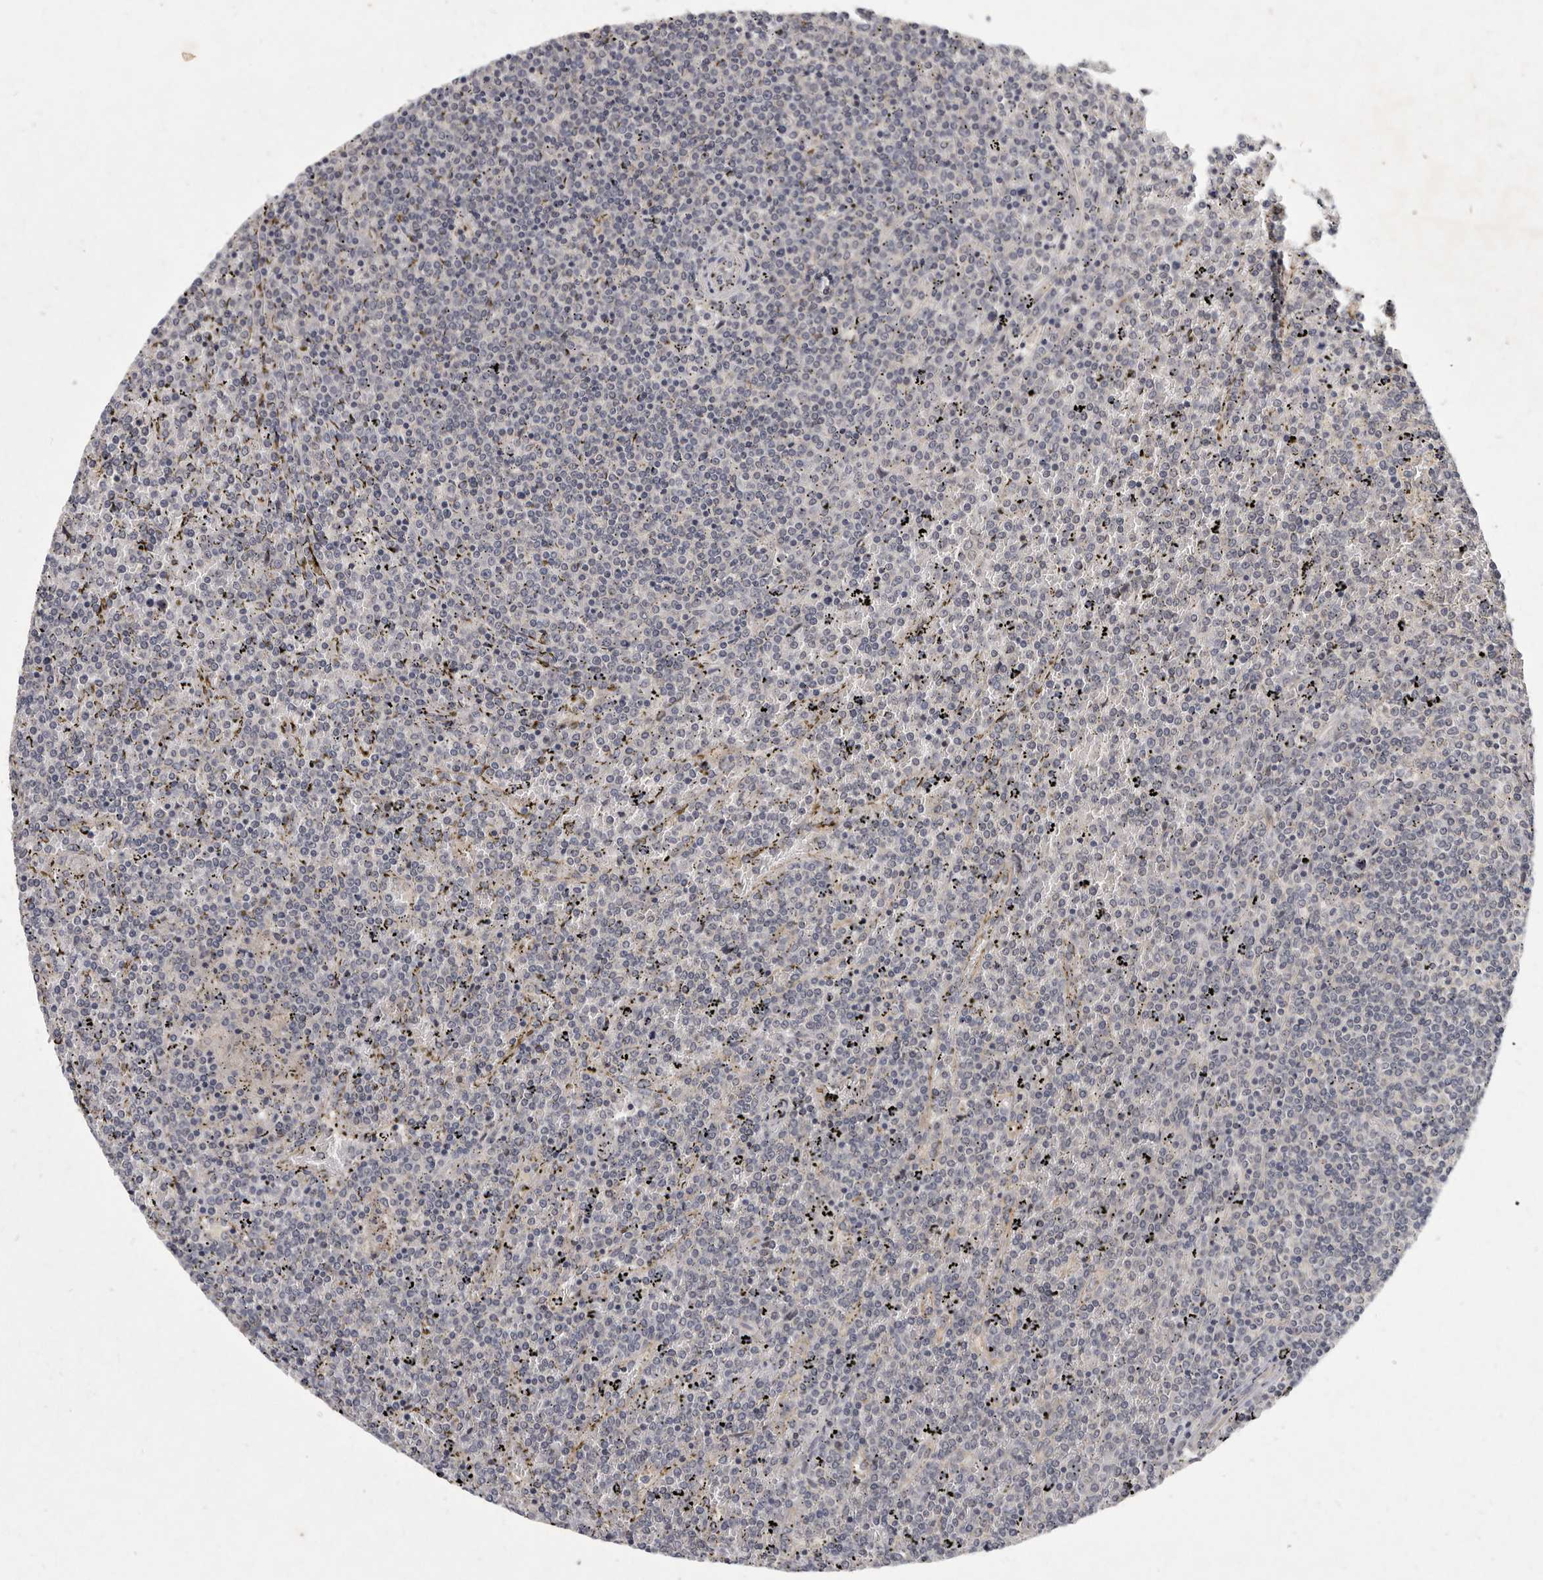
{"staining": {"intensity": "negative", "quantity": "none", "location": "none"}, "tissue": "lymphoma", "cell_type": "Tumor cells", "image_type": "cancer", "snomed": [{"axis": "morphology", "description": "Malignant lymphoma, non-Hodgkin's type, Low grade"}, {"axis": "topography", "description": "Spleen"}], "caption": "This is an immunohistochemistry (IHC) photomicrograph of low-grade malignant lymphoma, non-Hodgkin's type. There is no expression in tumor cells.", "gene": "SLC22A1", "patient": {"sex": "female", "age": 19}}